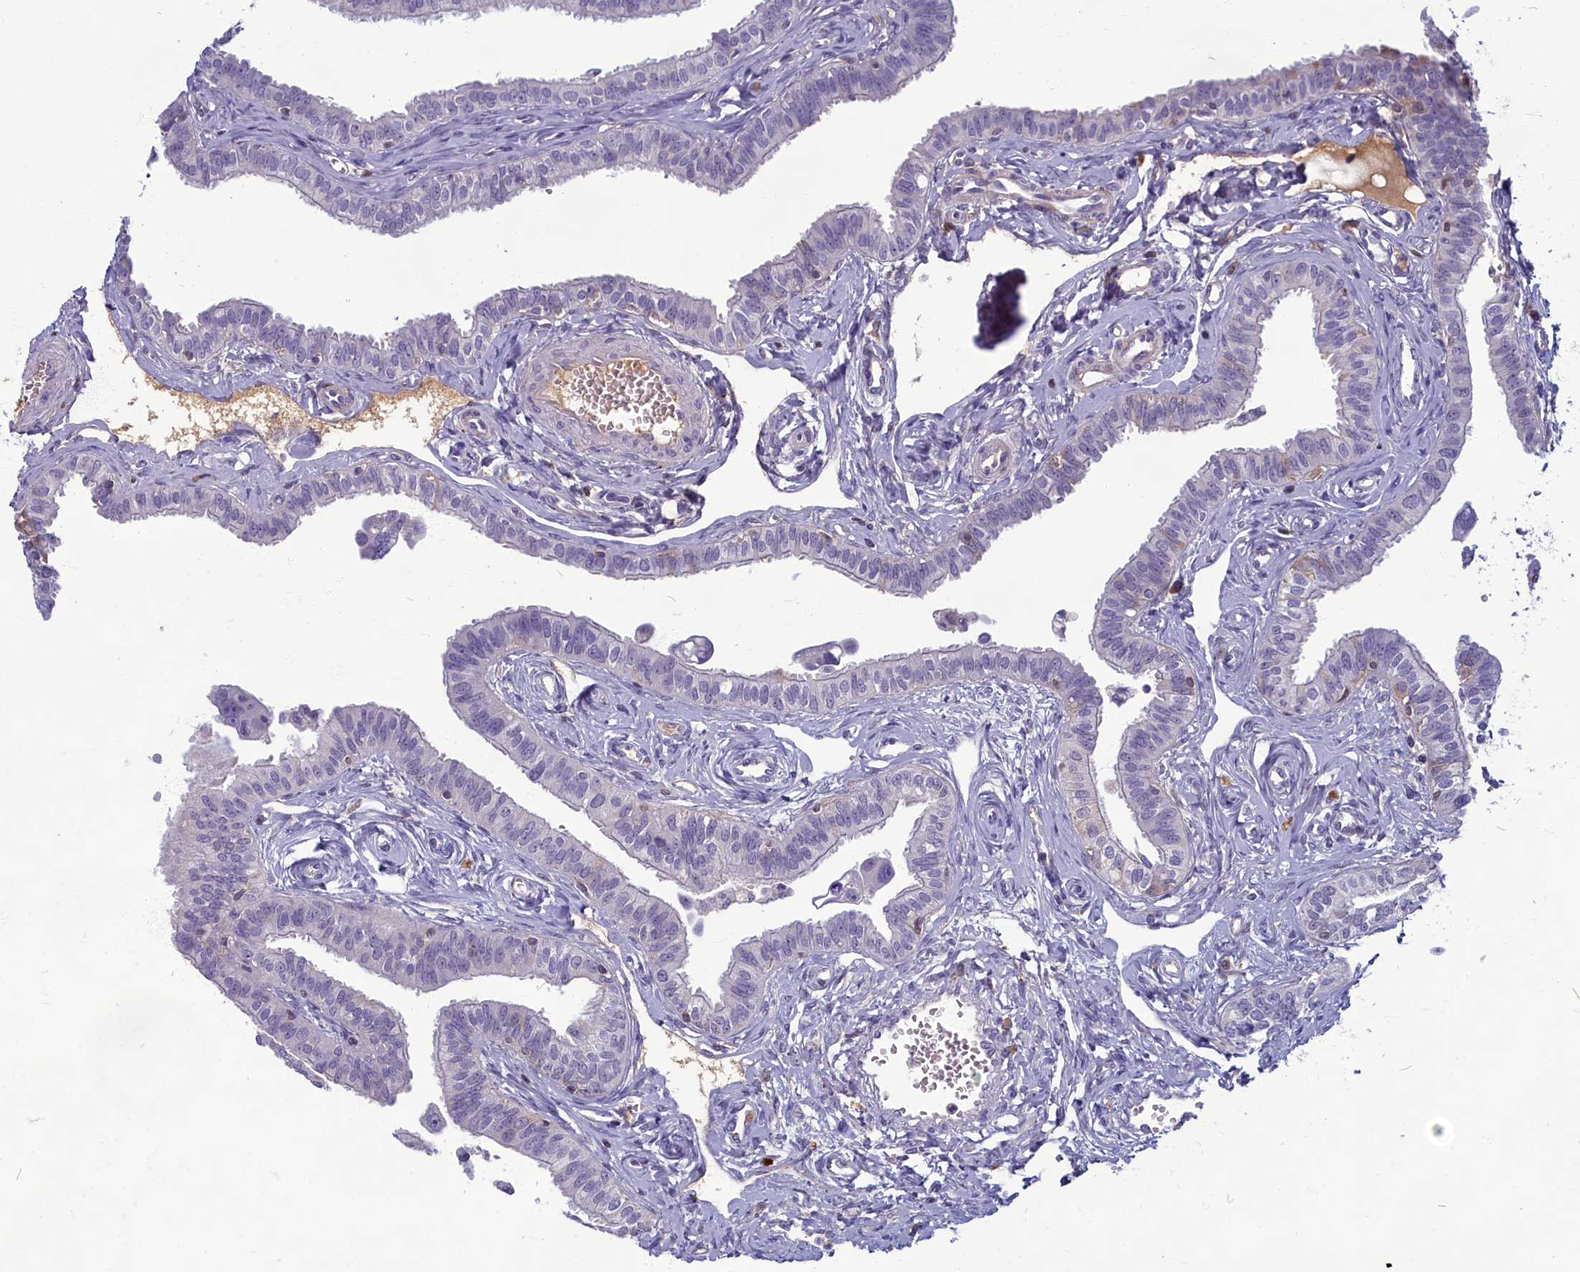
{"staining": {"intensity": "negative", "quantity": "none", "location": "none"}, "tissue": "fallopian tube", "cell_type": "Glandular cells", "image_type": "normal", "snomed": [{"axis": "morphology", "description": "Normal tissue, NOS"}, {"axis": "morphology", "description": "Carcinoma, NOS"}, {"axis": "topography", "description": "Fallopian tube"}, {"axis": "topography", "description": "Ovary"}], "caption": "Immunohistochemistry histopathology image of unremarkable fallopian tube: fallopian tube stained with DAB demonstrates no significant protein positivity in glandular cells.", "gene": "SV2C", "patient": {"sex": "female", "age": 59}}